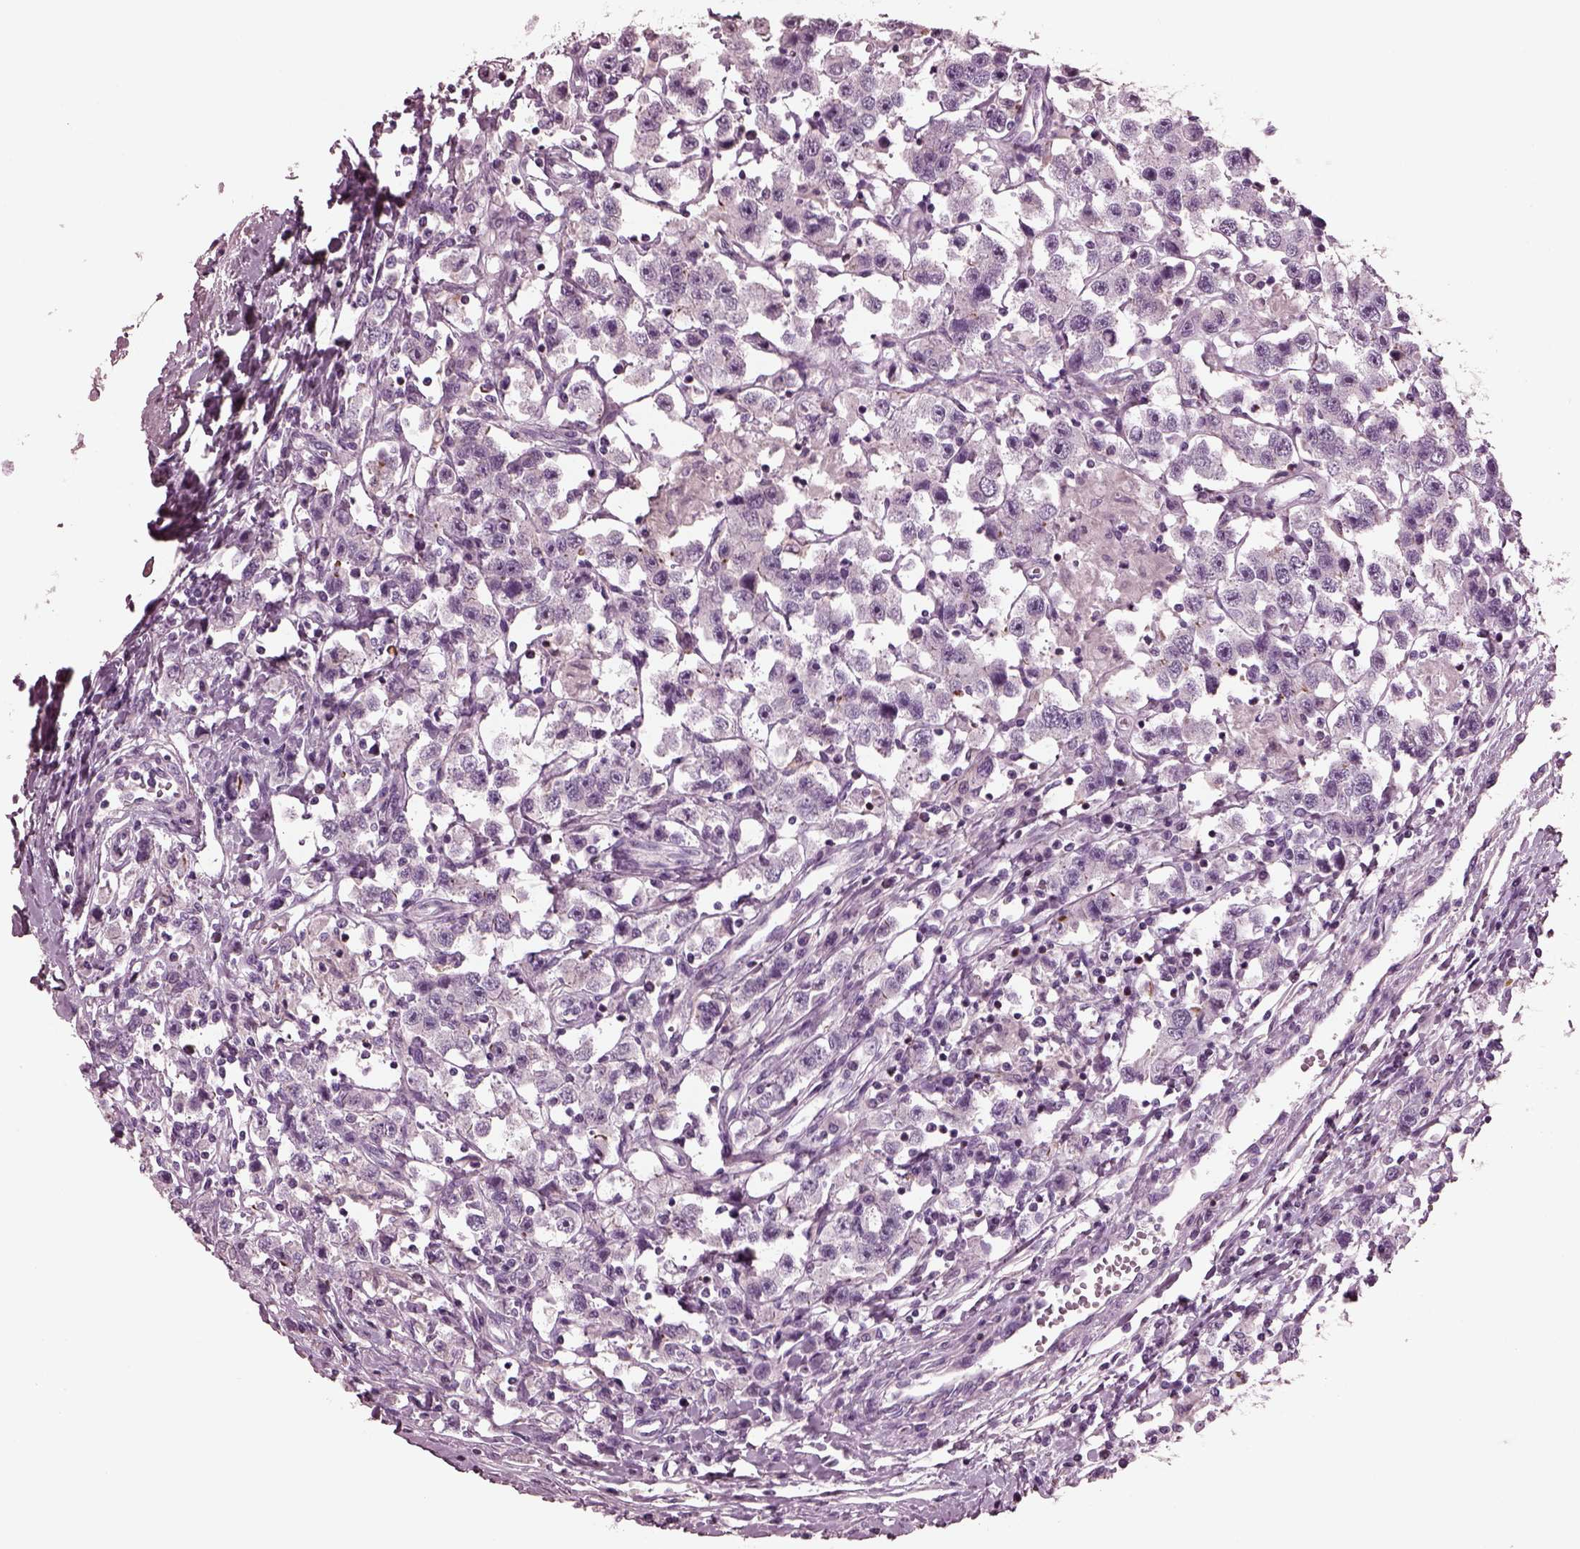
{"staining": {"intensity": "negative", "quantity": "none", "location": "none"}, "tissue": "testis cancer", "cell_type": "Tumor cells", "image_type": "cancer", "snomed": [{"axis": "morphology", "description": "Seminoma, NOS"}, {"axis": "topography", "description": "Testis"}], "caption": "DAB (3,3'-diaminobenzidine) immunohistochemical staining of seminoma (testis) displays no significant expression in tumor cells.", "gene": "GDF11", "patient": {"sex": "male", "age": 45}}